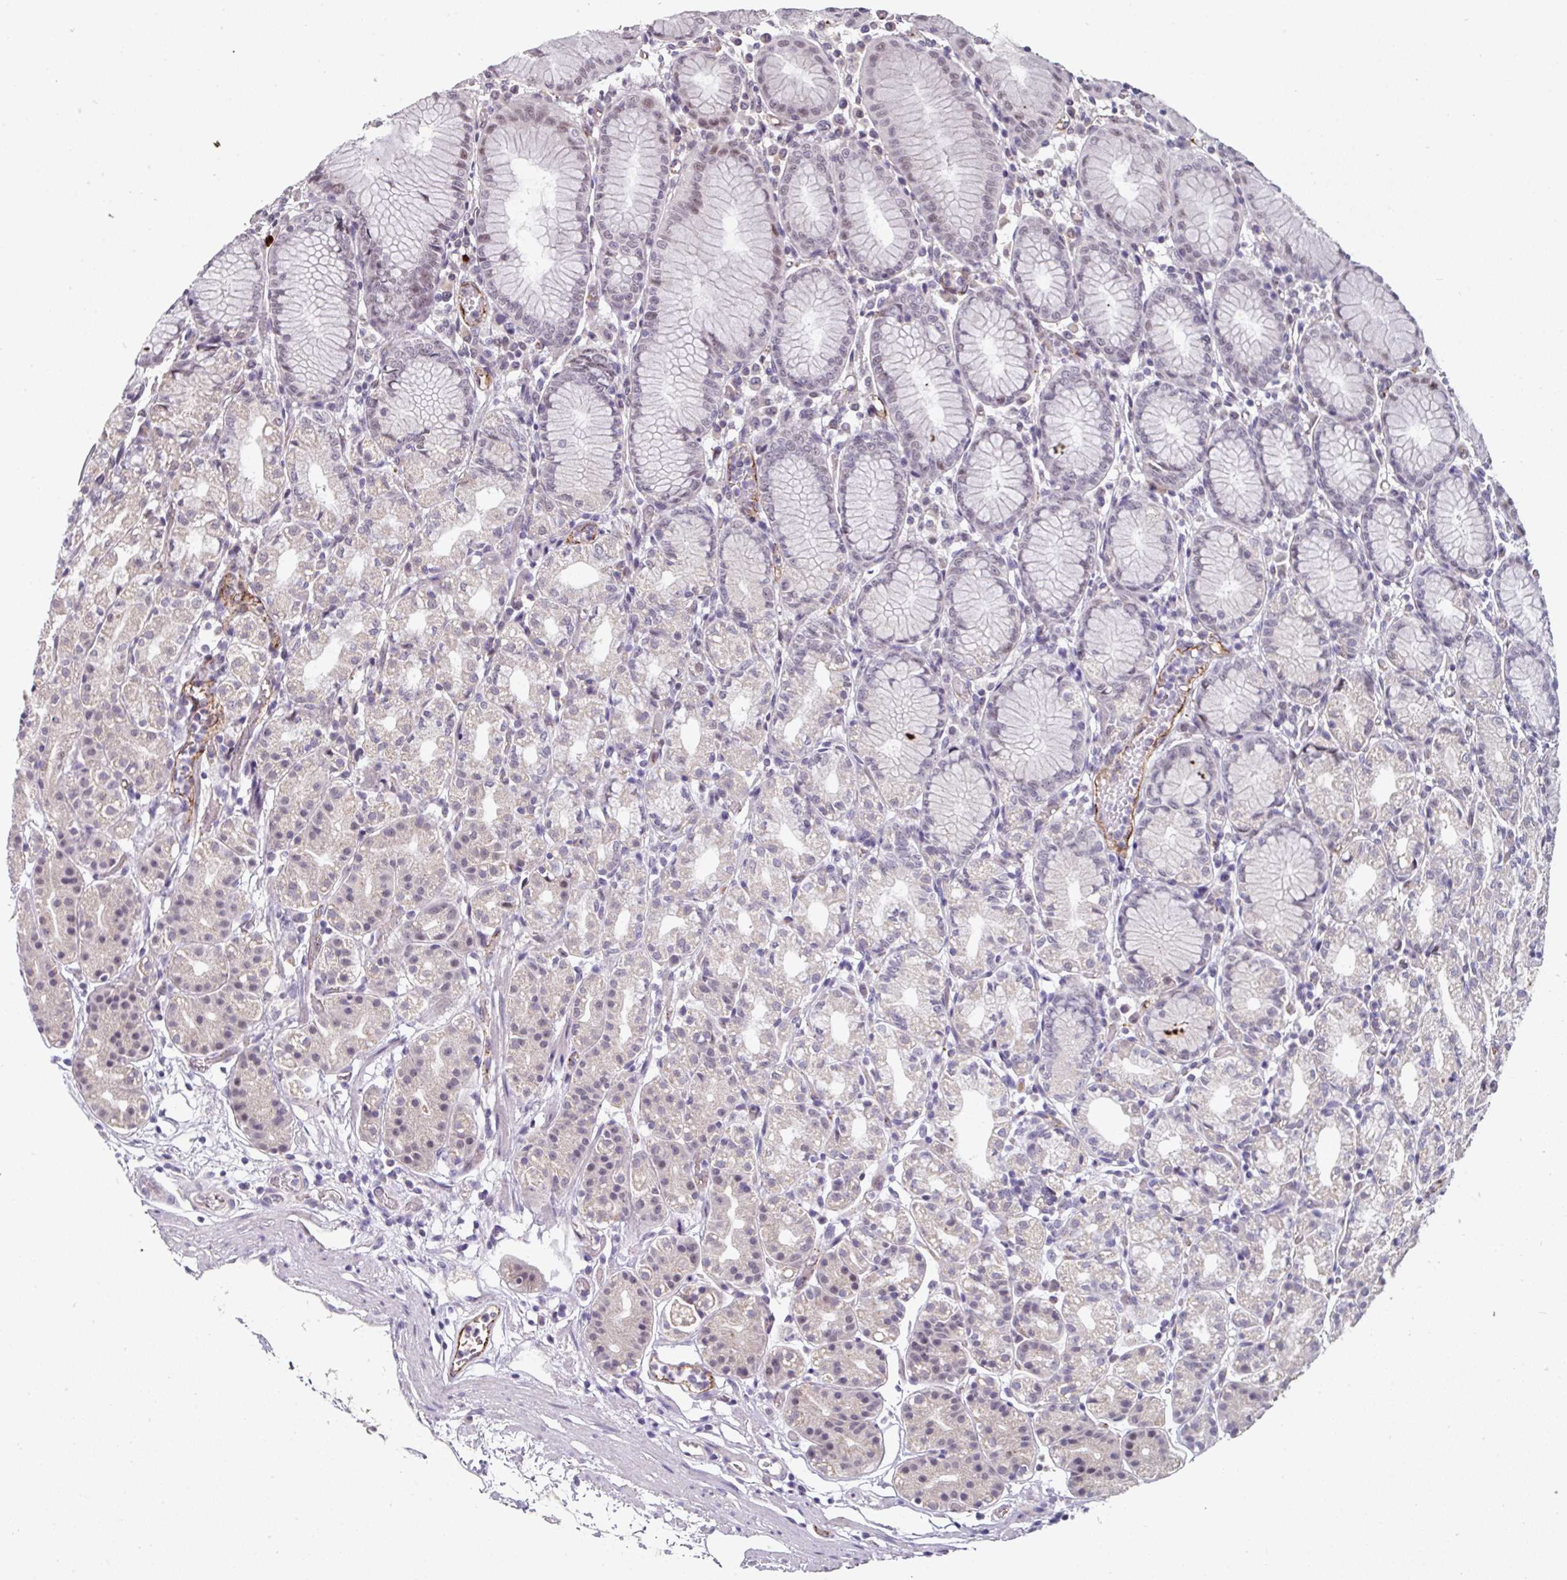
{"staining": {"intensity": "weak", "quantity": "<25%", "location": "nuclear"}, "tissue": "stomach", "cell_type": "Glandular cells", "image_type": "normal", "snomed": [{"axis": "morphology", "description": "Normal tissue, NOS"}, {"axis": "topography", "description": "Stomach"}], "caption": "This image is of benign stomach stained with immunohistochemistry (IHC) to label a protein in brown with the nuclei are counter-stained blue. There is no positivity in glandular cells. (DAB (3,3'-diaminobenzidine) IHC visualized using brightfield microscopy, high magnification).", "gene": "SIDT2", "patient": {"sex": "female", "age": 57}}